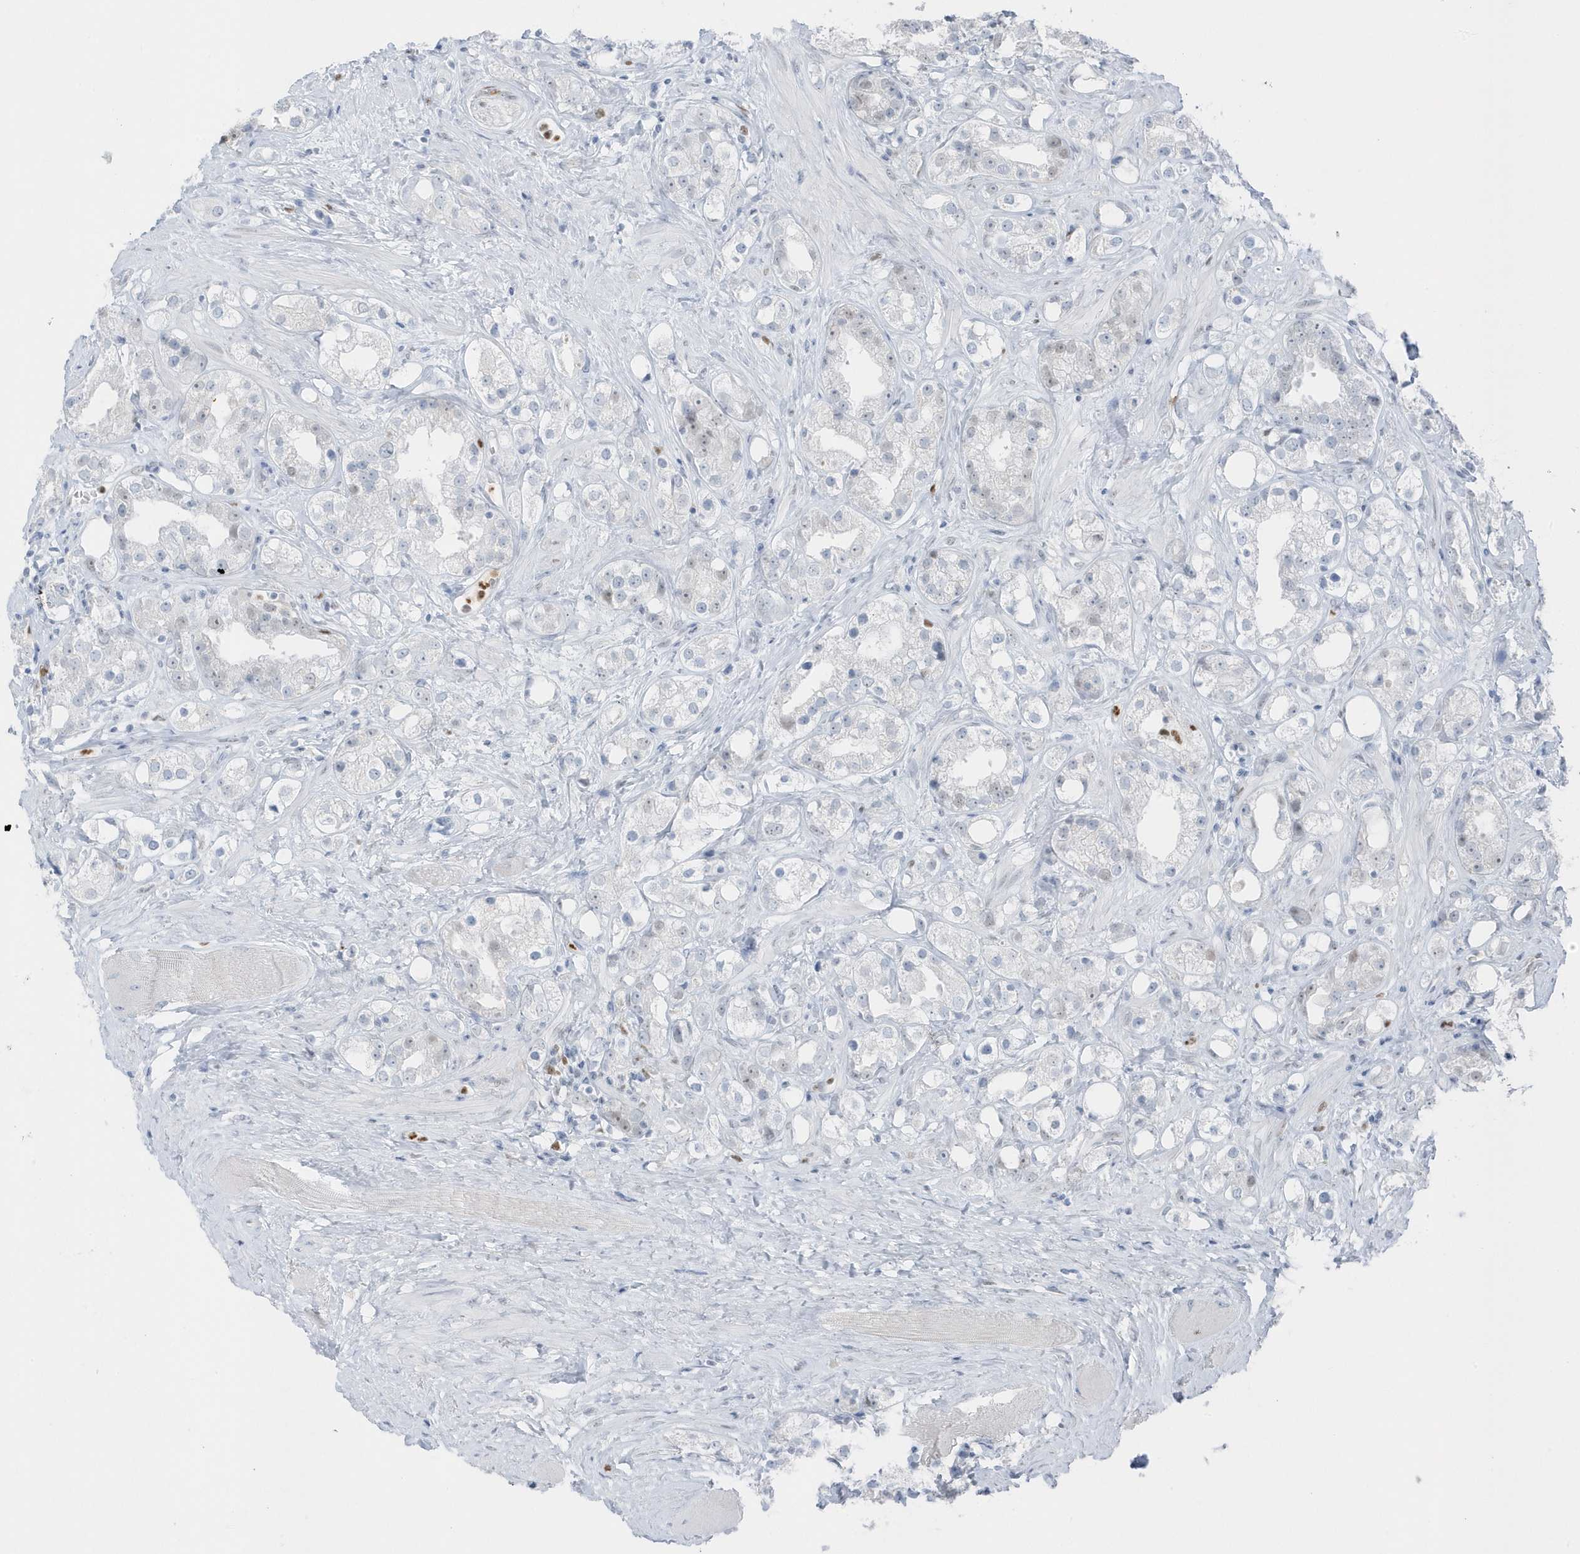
{"staining": {"intensity": "negative", "quantity": "none", "location": "none"}, "tissue": "prostate cancer", "cell_type": "Tumor cells", "image_type": "cancer", "snomed": [{"axis": "morphology", "description": "Adenocarcinoma, NOS"}, {"axis": "topography", "description": "Prostate"}], "caption": "Immunohistochemistry (IHC) of human prostate cancer demonstrates no expression in tumor cells. The staining was performed using DAB to visualize the protein expression in brown, while the nuclei were stained in blue with hematoxylin (Magnification: 20x).", "gene": "SMIM34", "patient": {"sex": "male", "age": 79}}